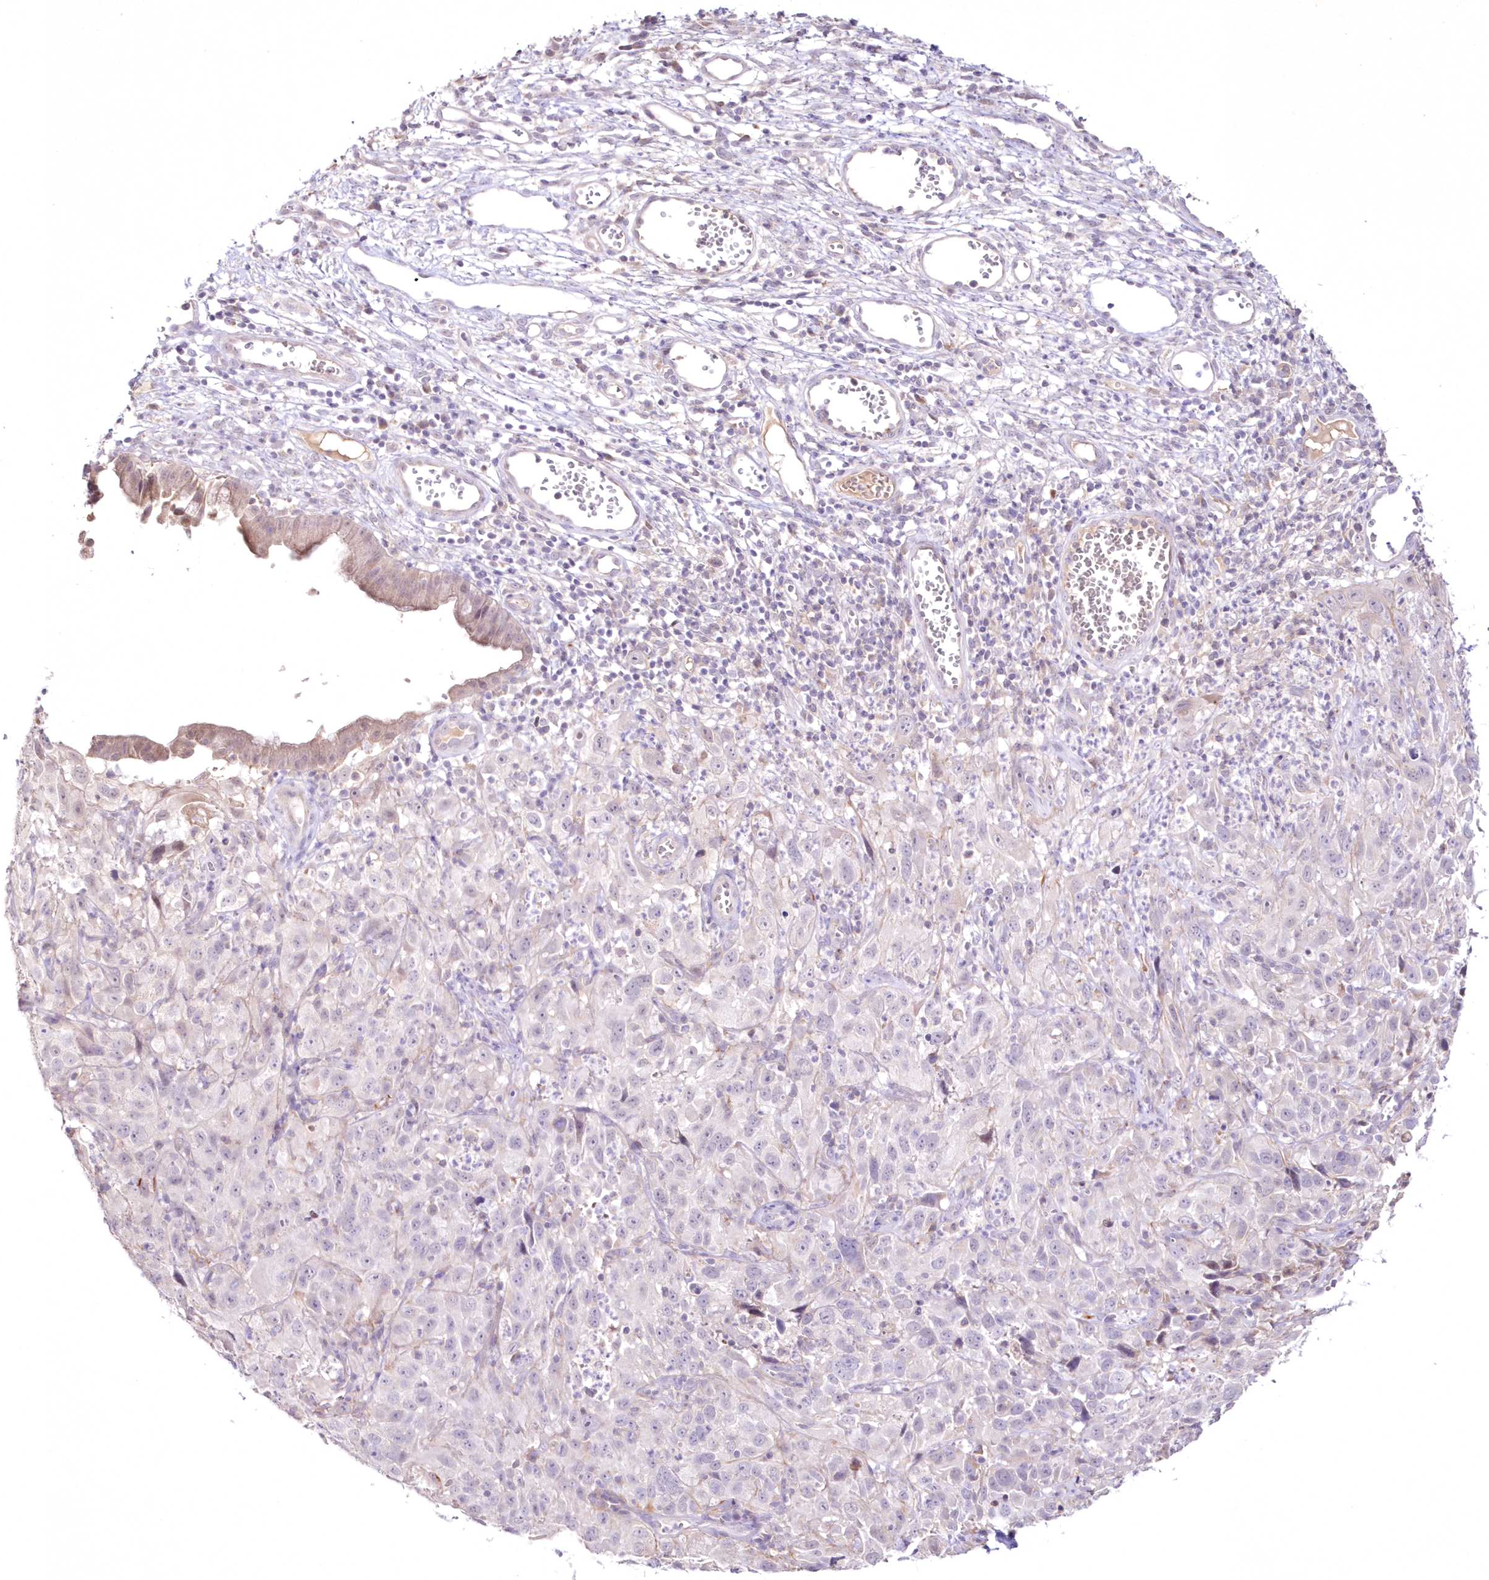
{"staining": {"intensity": "negative", "quantity": "none", "location": "none"}, "tissue": "cervical cancer", "cell_type": "Tumor cells", "image_type": "cancer", "snomed": [{"axis": "morphology", "description": "Squamous cell carcinoma, NOS"}, {"axis": "topography", "description": "Cervix"}], "caption": "Protein analysis of cervical cancer demonstrates no significant positivity in tumor cells. Nuclei are stained in blue.", "gene": "NEU4", "patient": {"sex": "female", "age": 32}}